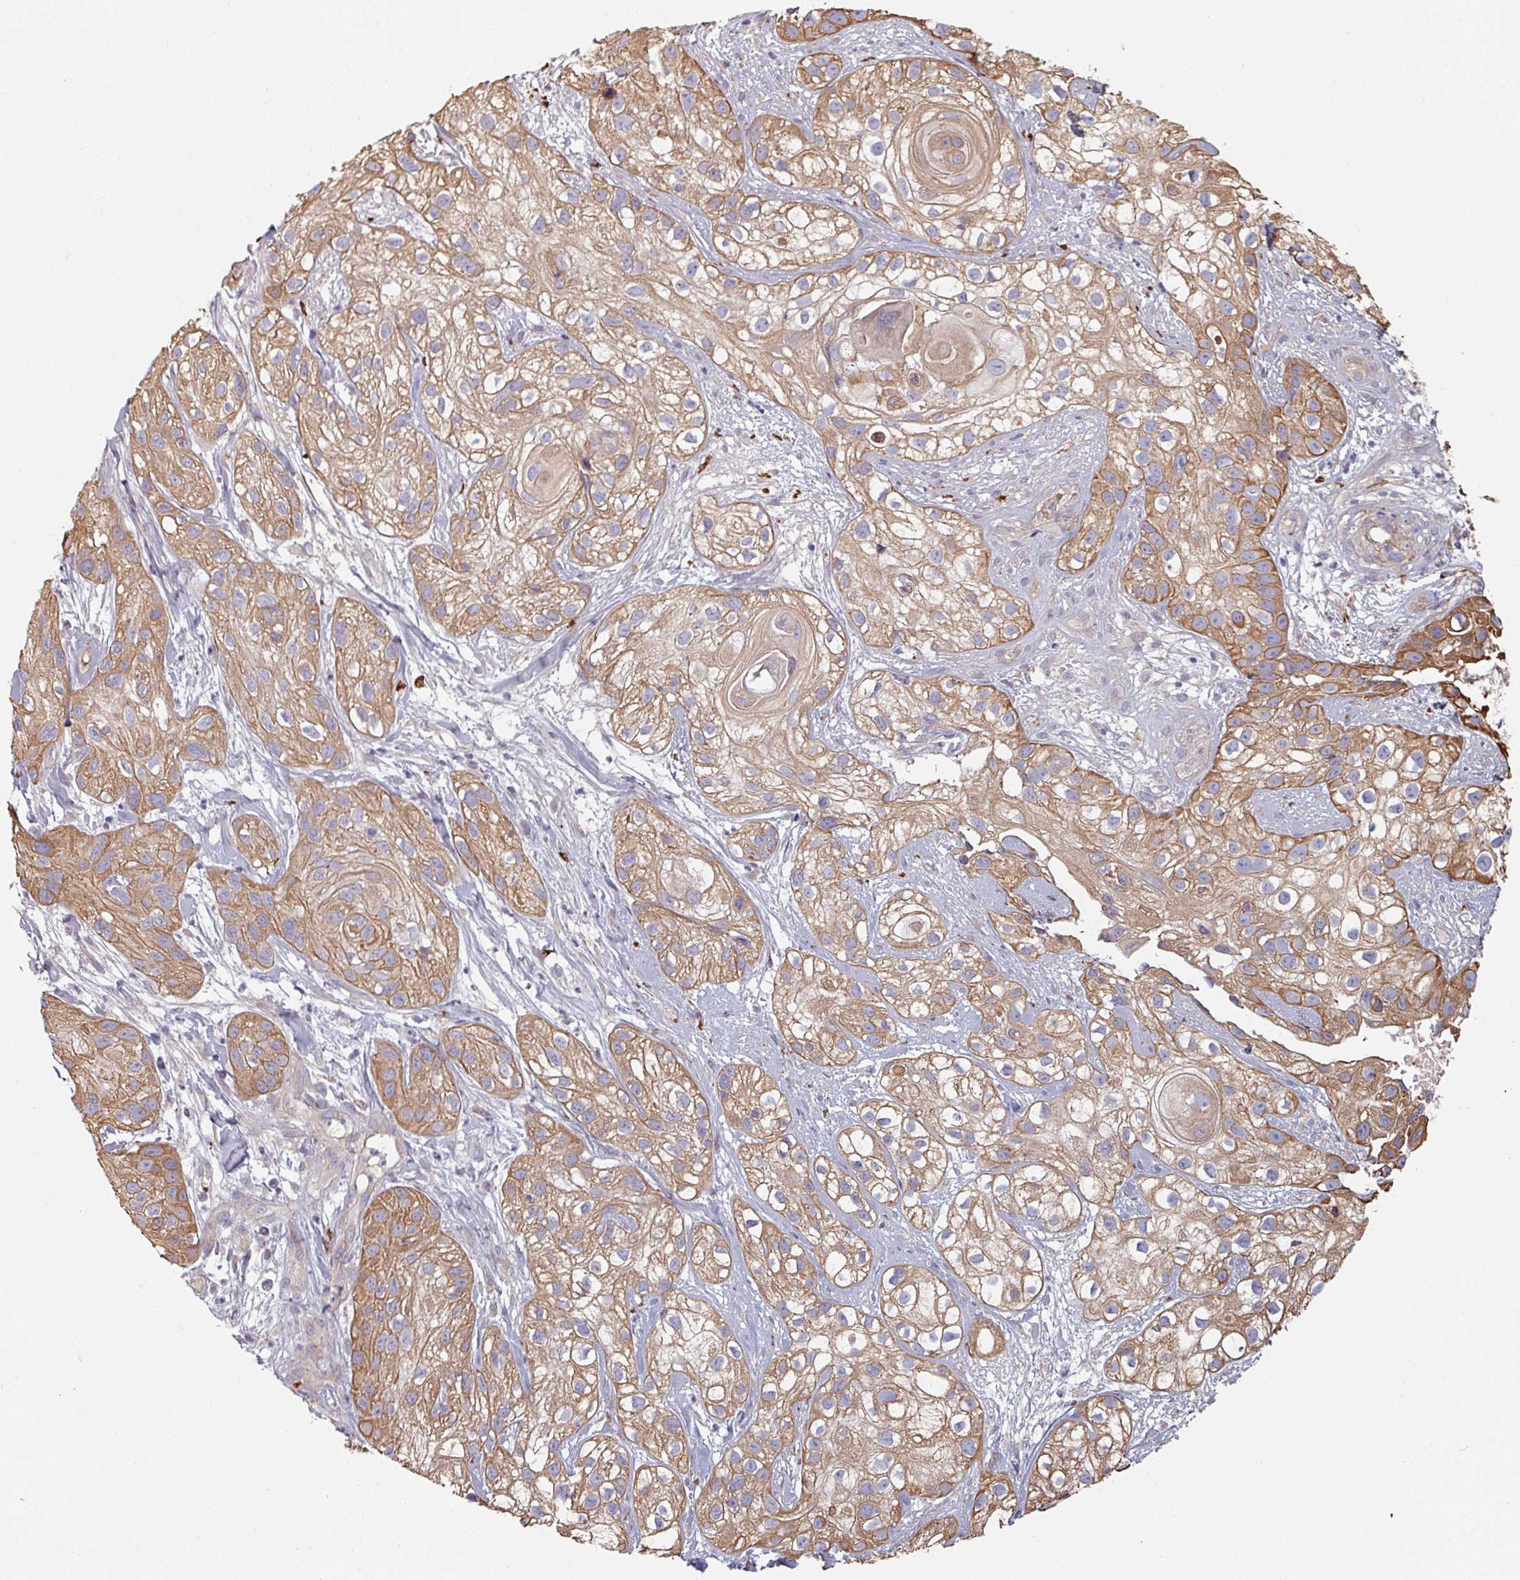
{"staining": {"intensity": "moderate", "quantity": ">75%", "location": "cytoplasmic/membranous"}, "tissue": "skin cancer", "cell_type": "Tumor cells", "image_type": "cancer", "snomed": [{"axis": "morphology", "description": "Squamous cell carcinoma, NOS"}, {"axis": "topography", "description": "Skin"}], "caption": "Human skin cancer stained for a protein (brown) reveals moderate cytoplasmic/membranous positive staining in about >75% of tumor cells.", "gene": "C4BPB", "patient": {"sex": "male", "age": 82}}